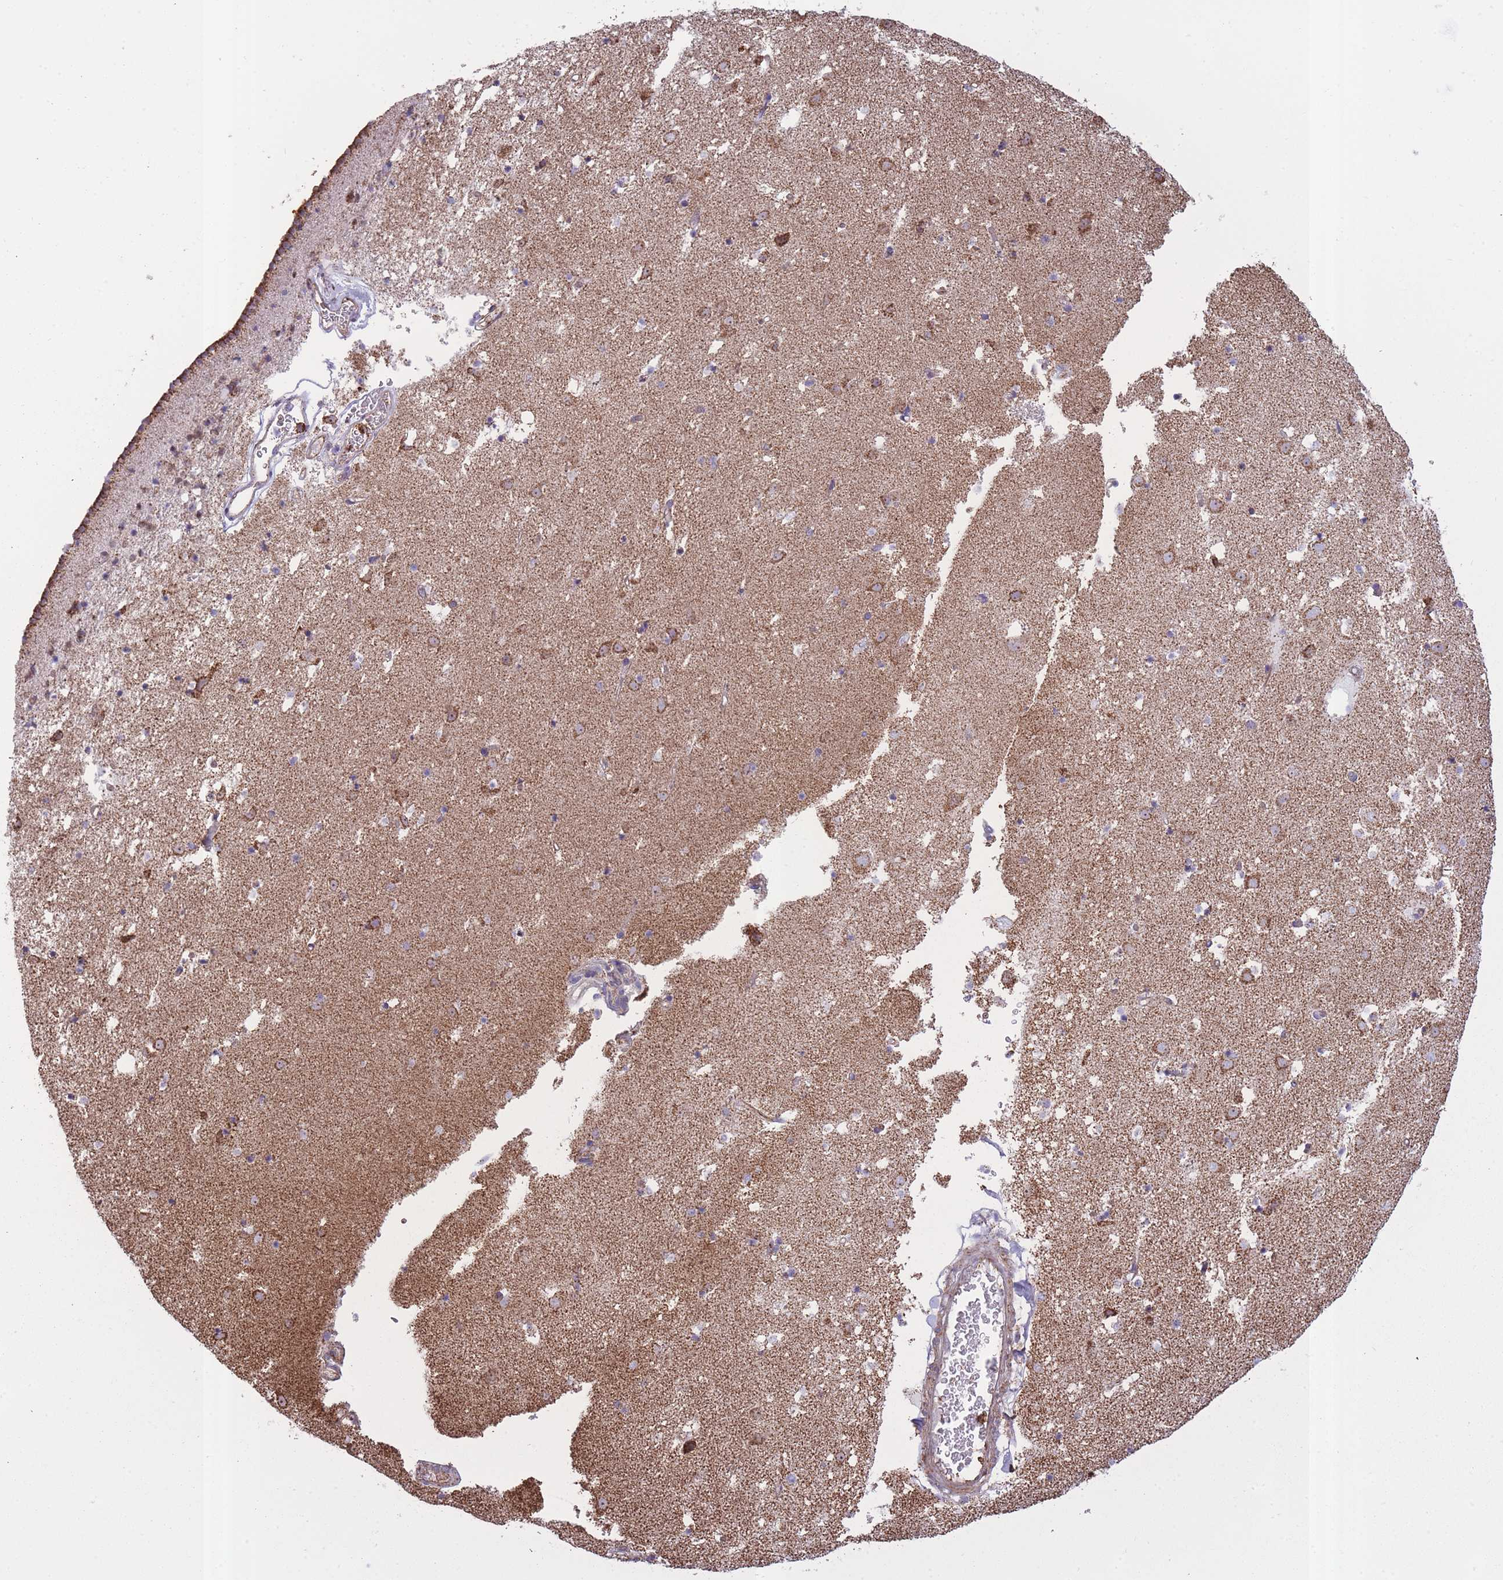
{"staining": {"intensity": "moderate", "quantity": "<25%", "location": "cytoplasmic/membranous"}, "tissue": "caudate", "cell_type": "Glial cells", "image_type": "normal", "snomed": [{"axis": "morphology", "description": "Normal tissue, NOS"}, {"axis": "topography", "description": "Lateral ventricle wall"}], "caption": "High-magnification brightfield microscopy of benign caudate stained with DAB (brown) and counterstained with hematoxylin (blue). glial cells exhibit moderate cytoplasmic/membranous expression is identified in approximately<25% of cells.", "gene": "KAT2A", "patient": {"sex": "male", "age": 58}}